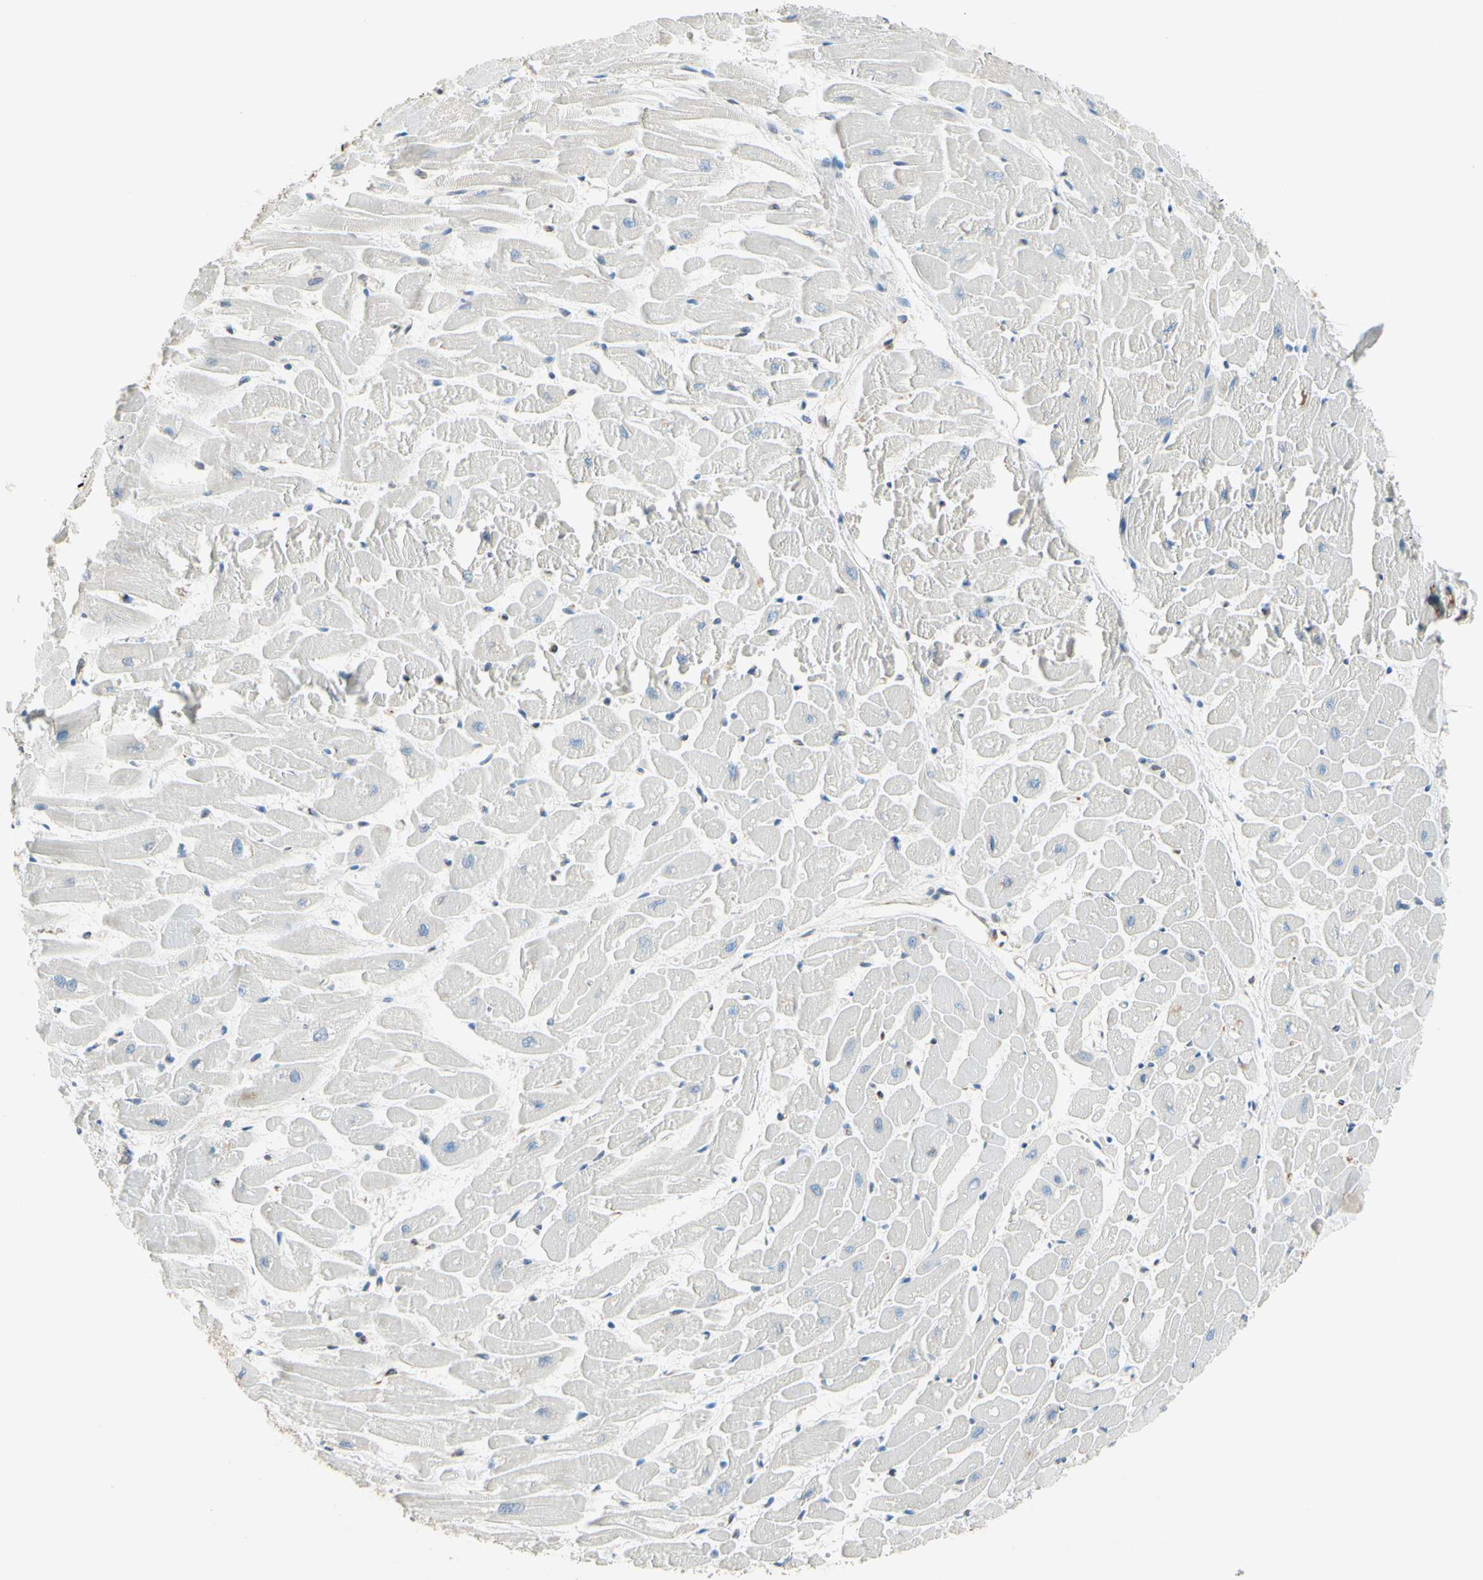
{"staining": {"intensity": "negative", "quantity": "none", "location": "none"}, "tissue": "heart muscle", "cell_type": "Cardiomyocytes", "image_type": "normal", "snomed": [{"axis": "morphology", "description": "Normal tissue, NOS"}, {"axis": "topography", "description": "Heart"}], "caption": "Immunohistochemistry image of benign heart muscle stained for a protein (brown), which shows no positivity in cardiomyocytes.", "gene": "TRAF2", "patient": {"sex": "female", "age": 19}}